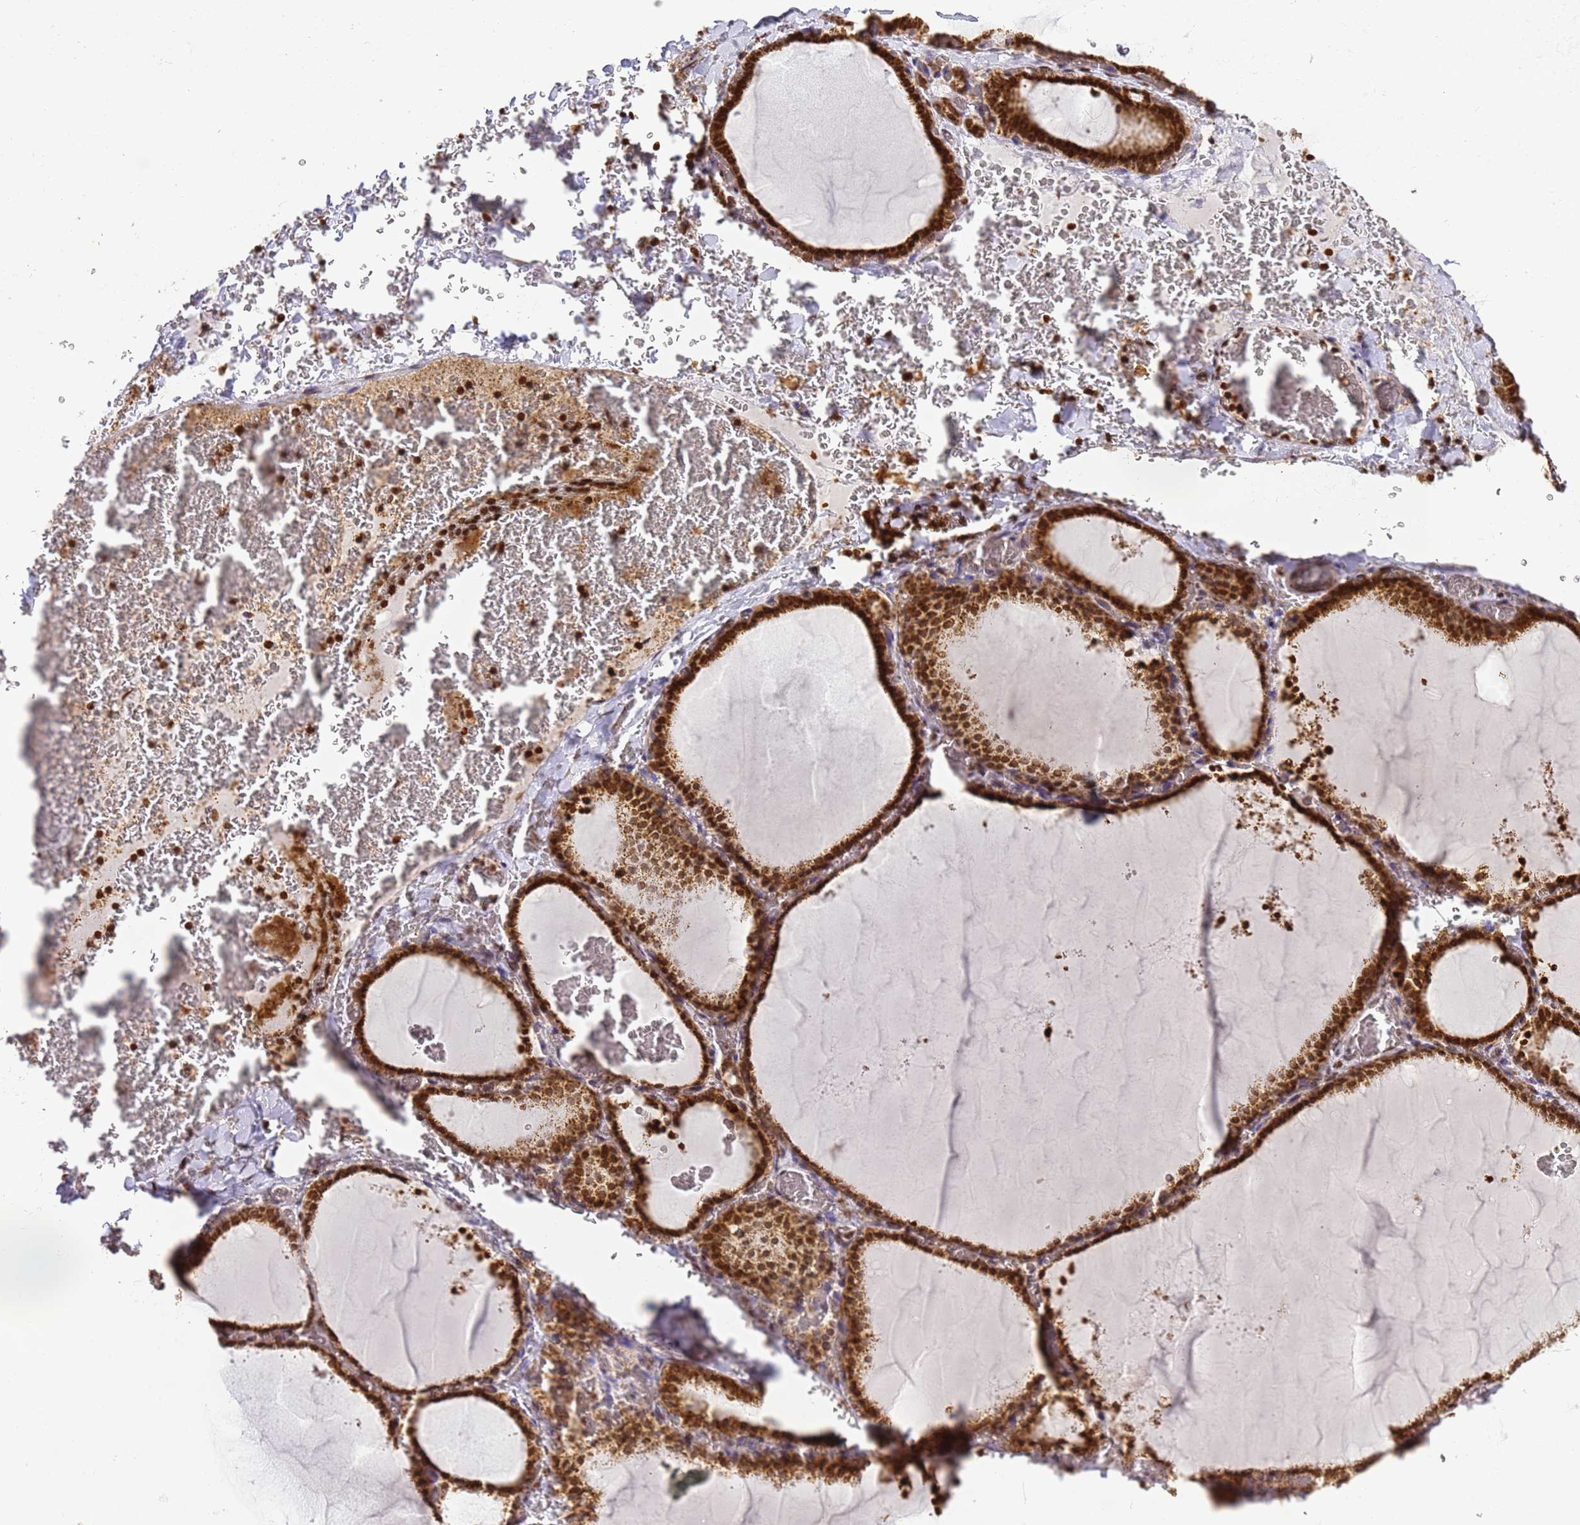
{"staining": {"intensity": "strong", "quantity": ">75%", "location": "cytoplasmic/membranous"}, "tissue": "thyroid gland", "cell_type": "Glandular cells", "image_type": "normal", "snomed": [{"axis": "morphology", "description": "Normal tissue, NOS"}, {"axis": "topography", "description": "Thyroid gland"}], "caption": "About >75% of glandular cells in normal thyroid gland show strong cytoplasmic/membranous protein positivity as visualized by brown immunohistochemical staining.", "gene": "HSPE1", "patient": {"sex": "female", "age": 39}}